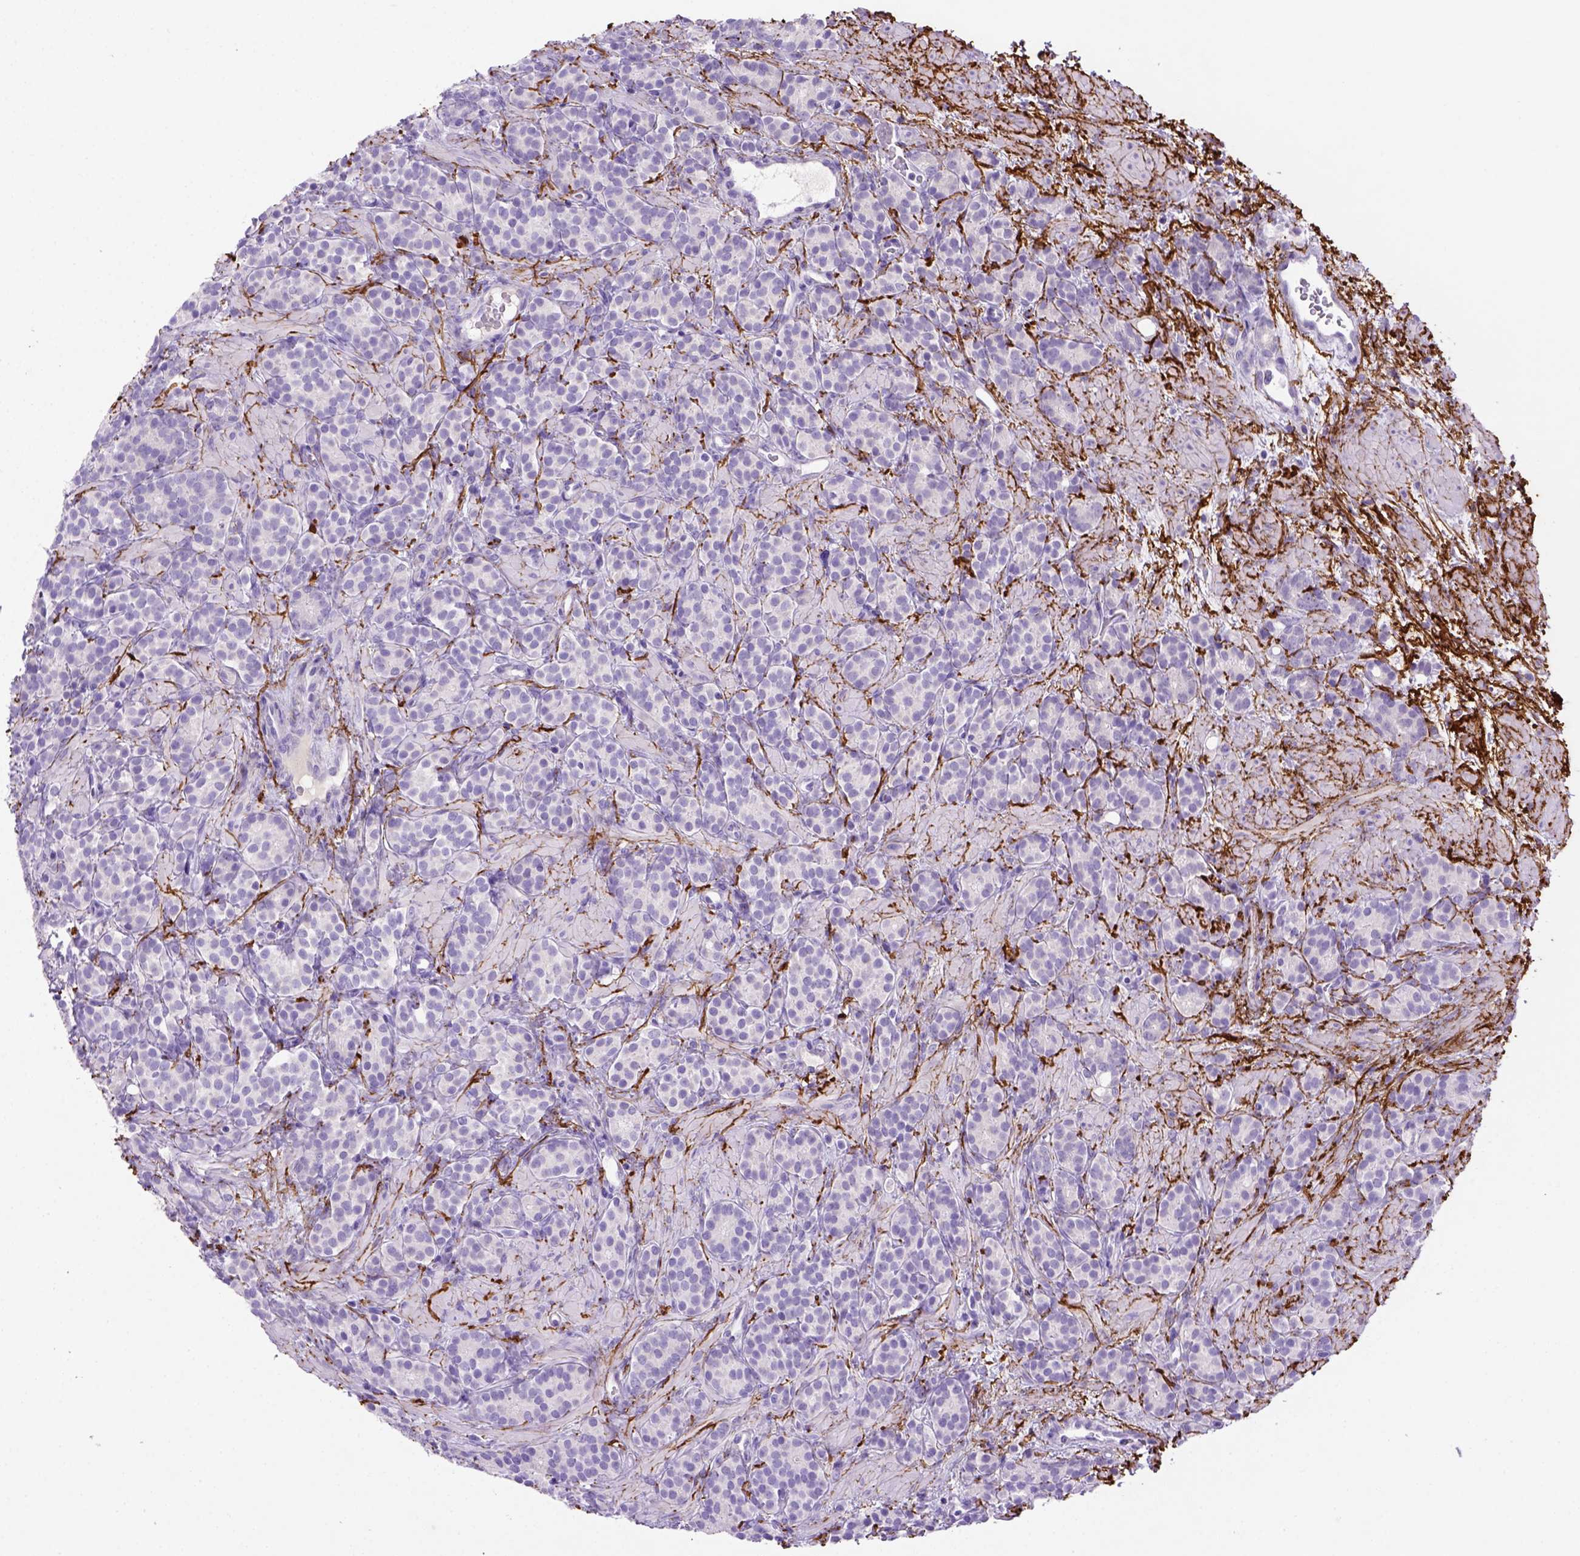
{"staining": {"intensity": "negative", "quantity": "none", "location": "none"}, "tissue": "prostate cancer", "cell_type": "Tumor cells", "image_type": "cancer", "snomed": [{"axis": "morphology", "description": "Adenocarcinoma, High grade"}, {"axis": "topography", "description": "Prostate"}], "caption": "A high-resolution histopathology image shows immunohistochemistry (IHC) staining of prostate cancer, which displays no significant expression in tumor cells.", "gene": "SIRPD", "patient": {"sex": "male", "age": 84}}